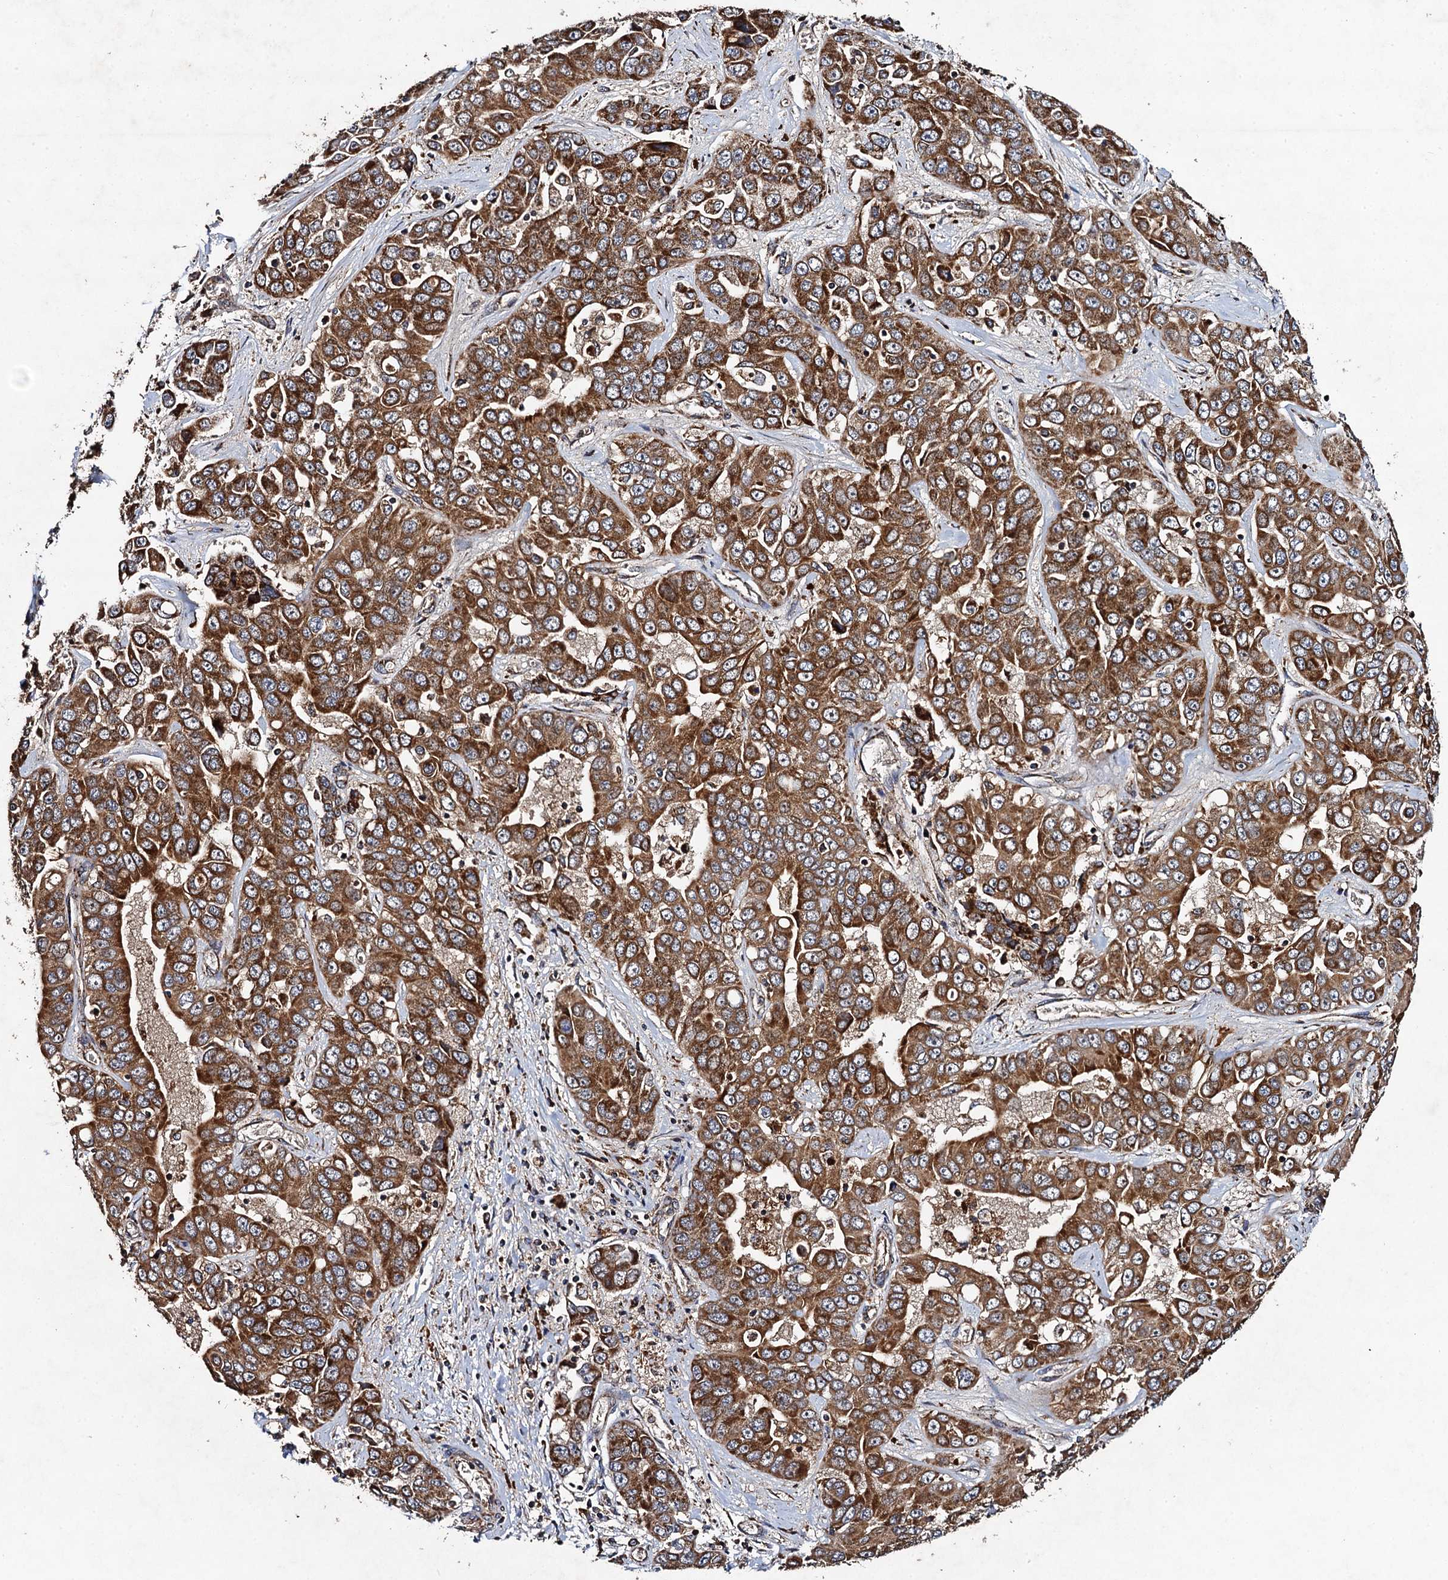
{"staining": {"intensity": "moderate", "quantity": ">75%", "location": "cytoplasmic/membranous"}, "tissue": "liver cancer", "cell_type": "Tumor cells", "image_type": "cancer", "snomed": [{"axis": "morphology", "description": "Cholangiocarcinoma"}, {"axis": "topography", "description": "Liver"}], "caption": "Human cholangiocarcinoma (liver) stained with a protein marker reveals moderate staining in tumor cells.", "gene": "NDUFA13", "patient": {"sex": "female", "age": 52}}